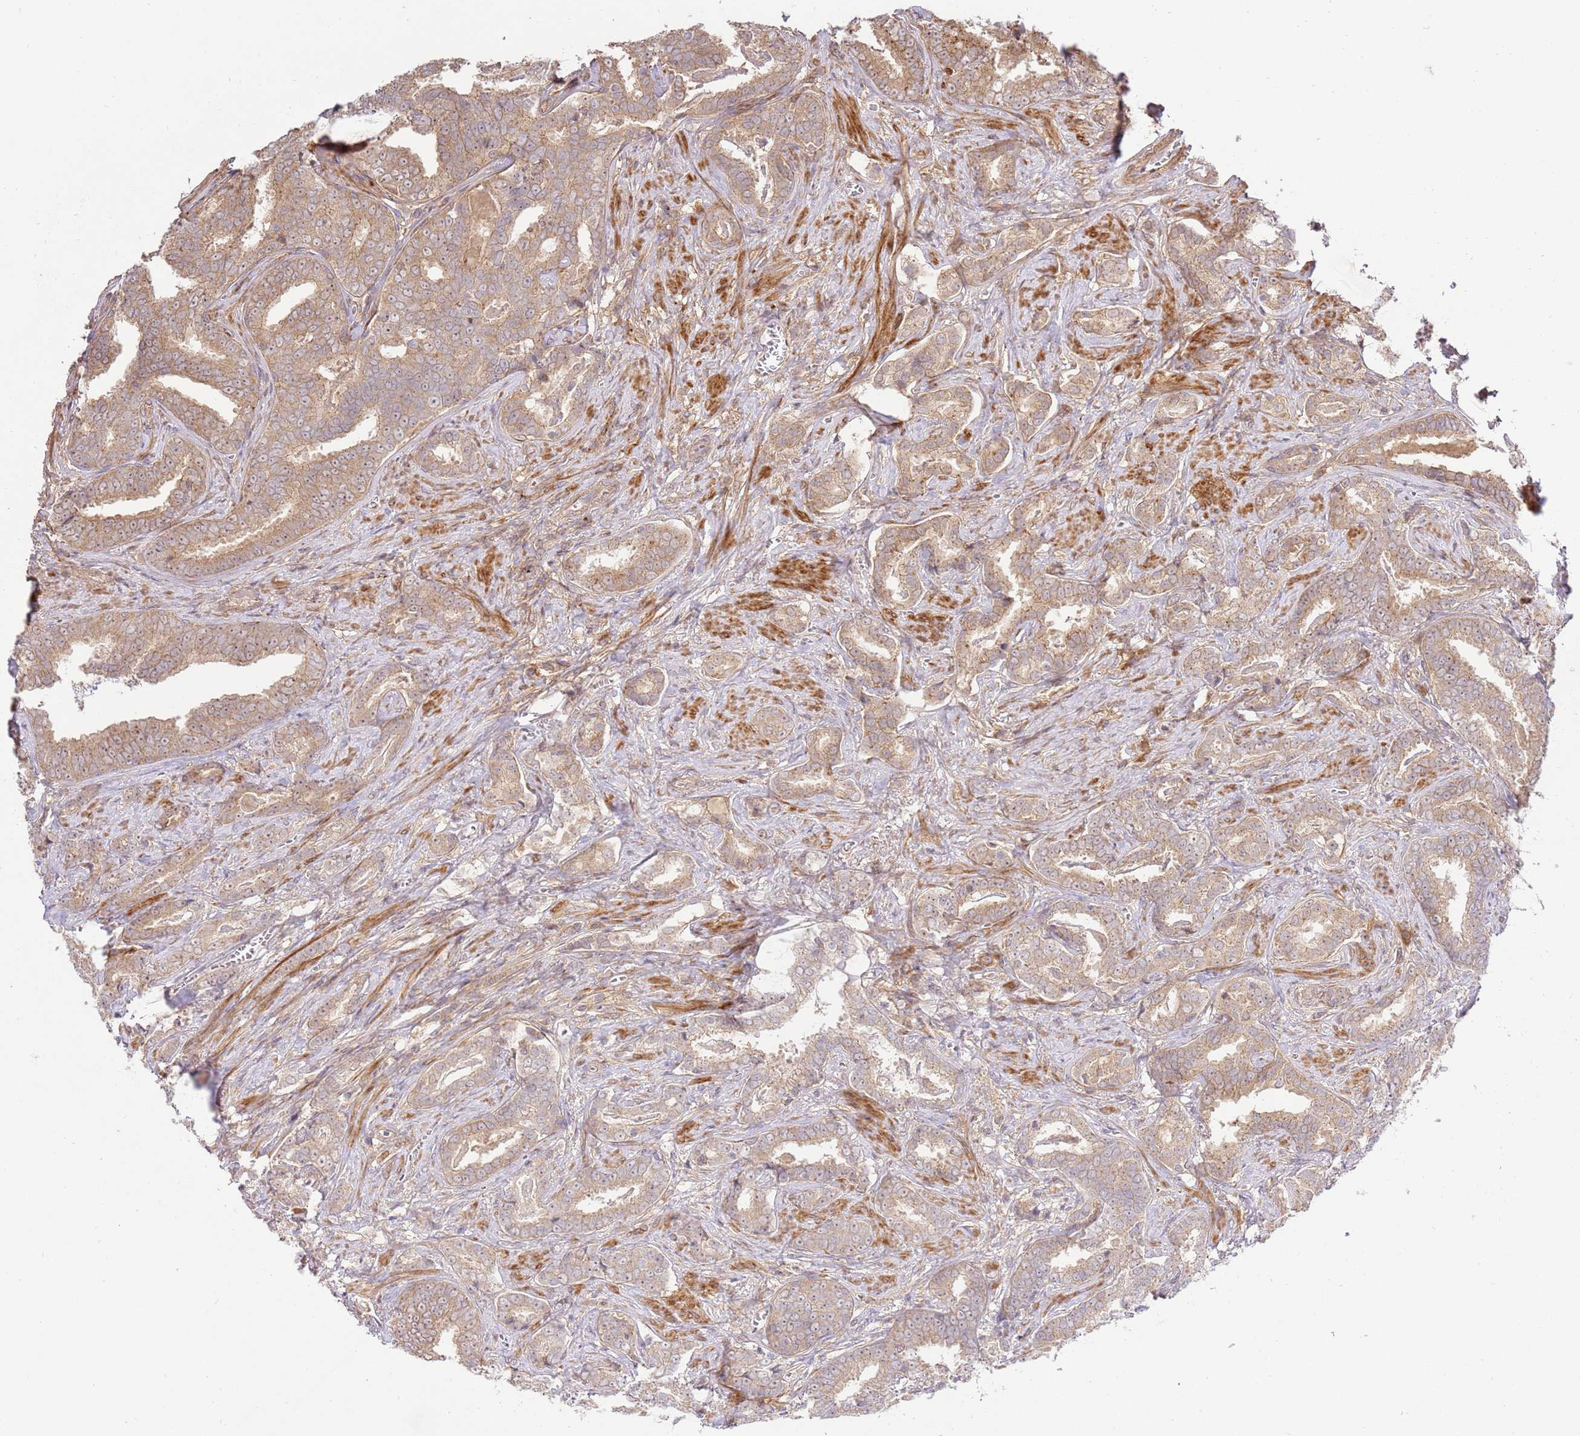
{"staining": {"intensity": "moderate", "quantity": ">75%", "location": "cytoplasmic/membranous"}, "tissue": "prostate cancer", "cell_type": "Tumor cells", "image_type": "cancer", "snomed": [{"axis": "morphology", "description": "Adenocarcinoma, High grade"}, {"axis": "topography", "description": "Prostate"}], "caption": "A brown stain shows moderate cytoplasmic/membranous positivity of a protein in human adenocarcinoma (high-grade) (prostate) tumor cells. The staining was performed using DAB (3,3'-diaminobenzidine) to visualize the protein expression in brown, while the nuclei were stained in blue with hematoxylin (Magnification: 20x).", "gene": "GAREM1", "patient": {"sex": "male", "age": 67}}